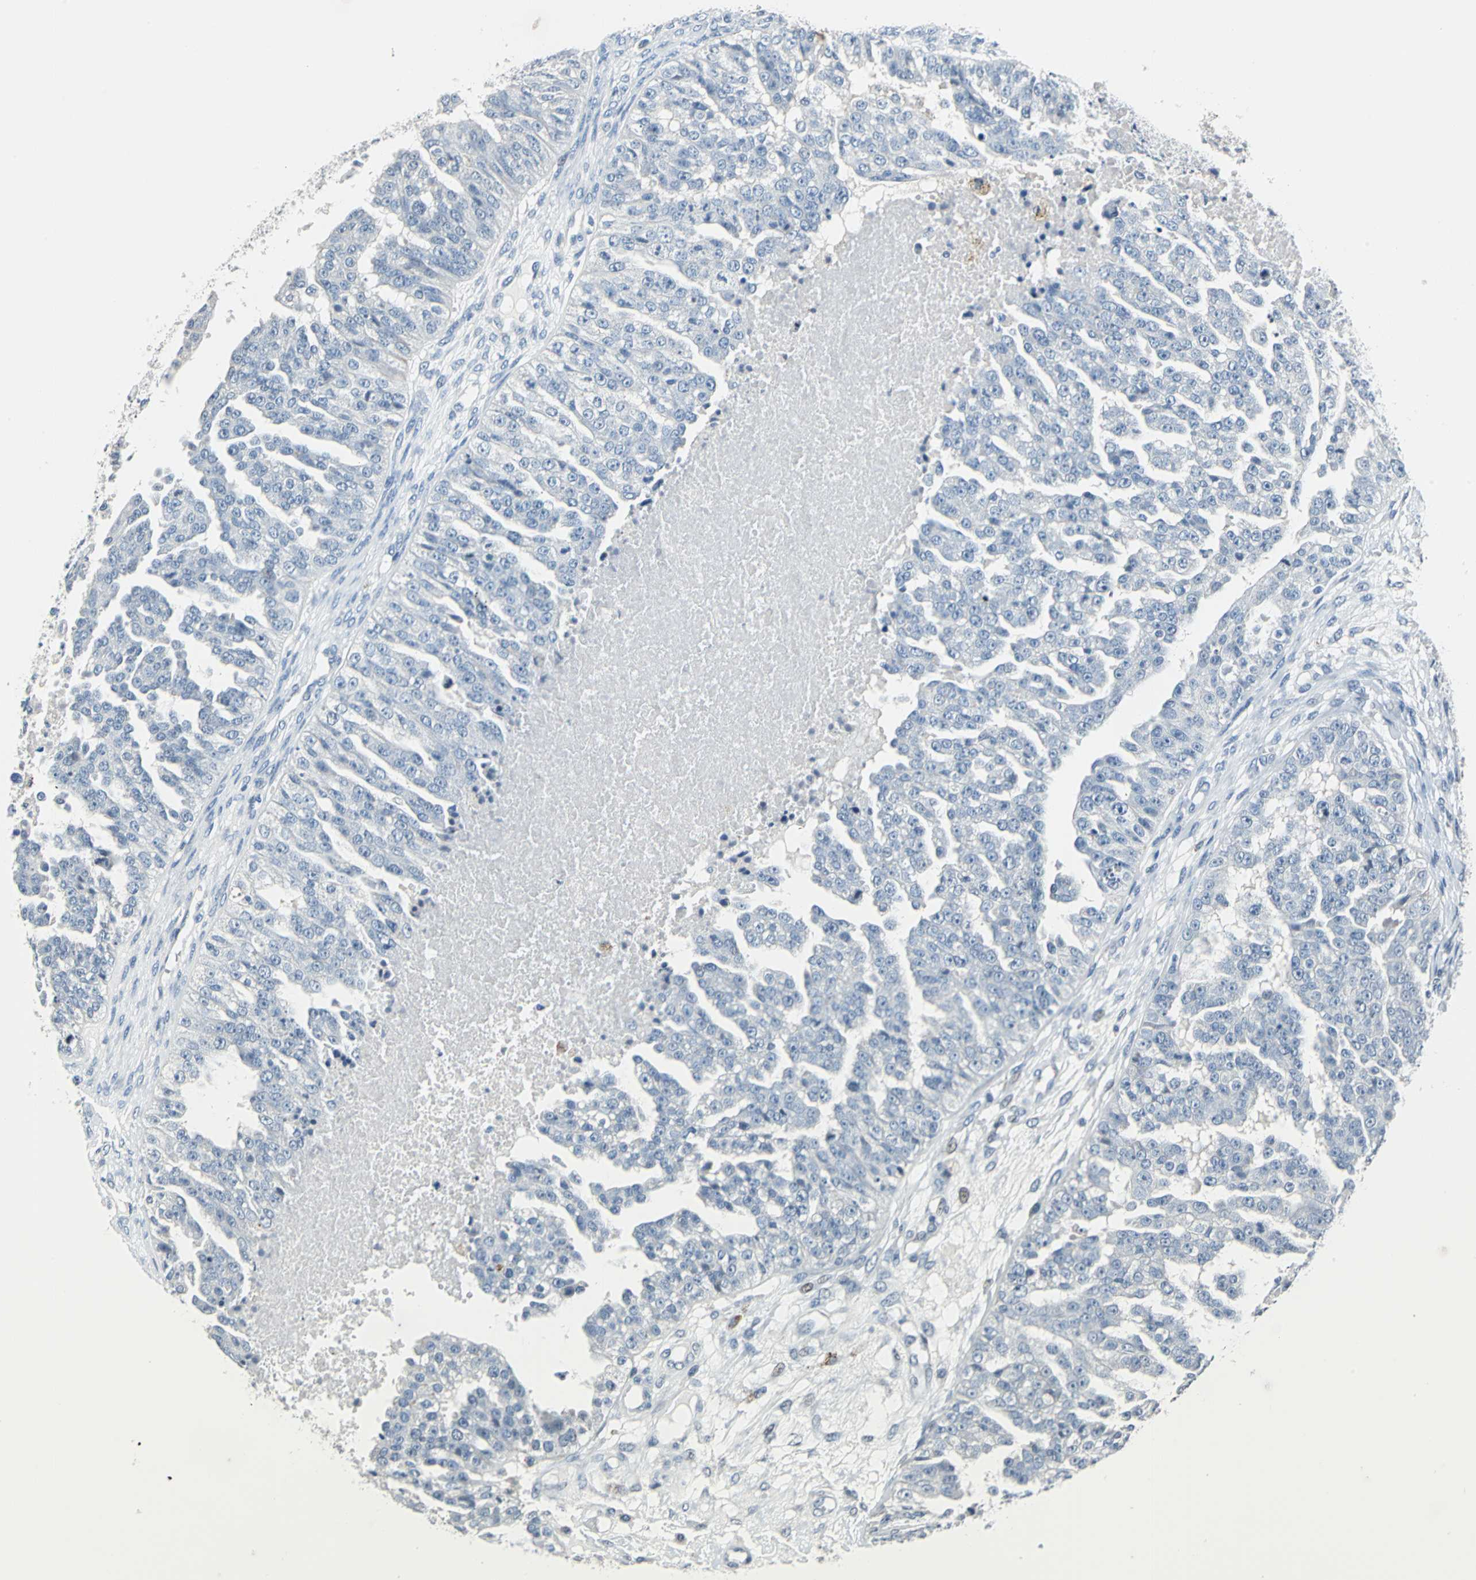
{"staining": {"intensity": "negative", "quantity": "none", "location": "none"}, "tissue": "ovarian cancer", "cell_type": "Tumor cells", "image_type": "cancer", "snomed": [{"axis": "morphology", "description": "Carcinoma, NOS"}, {"axis": "topography", "description": "Soft tissue"}, {"axis": "topography", "description": "Ovary"}], "caption": "DAB immunohistochemical staining of carcinoma (ovarian) shows no significant expression in tumor cells. Brightfield microscopy of immunohistochemistry (IHC) stained with DAB (brown) and hematoxylin (blue), captured at high magnification.", "gene": "HCFC2", "patient": {"sex": "female", "age": 54}}